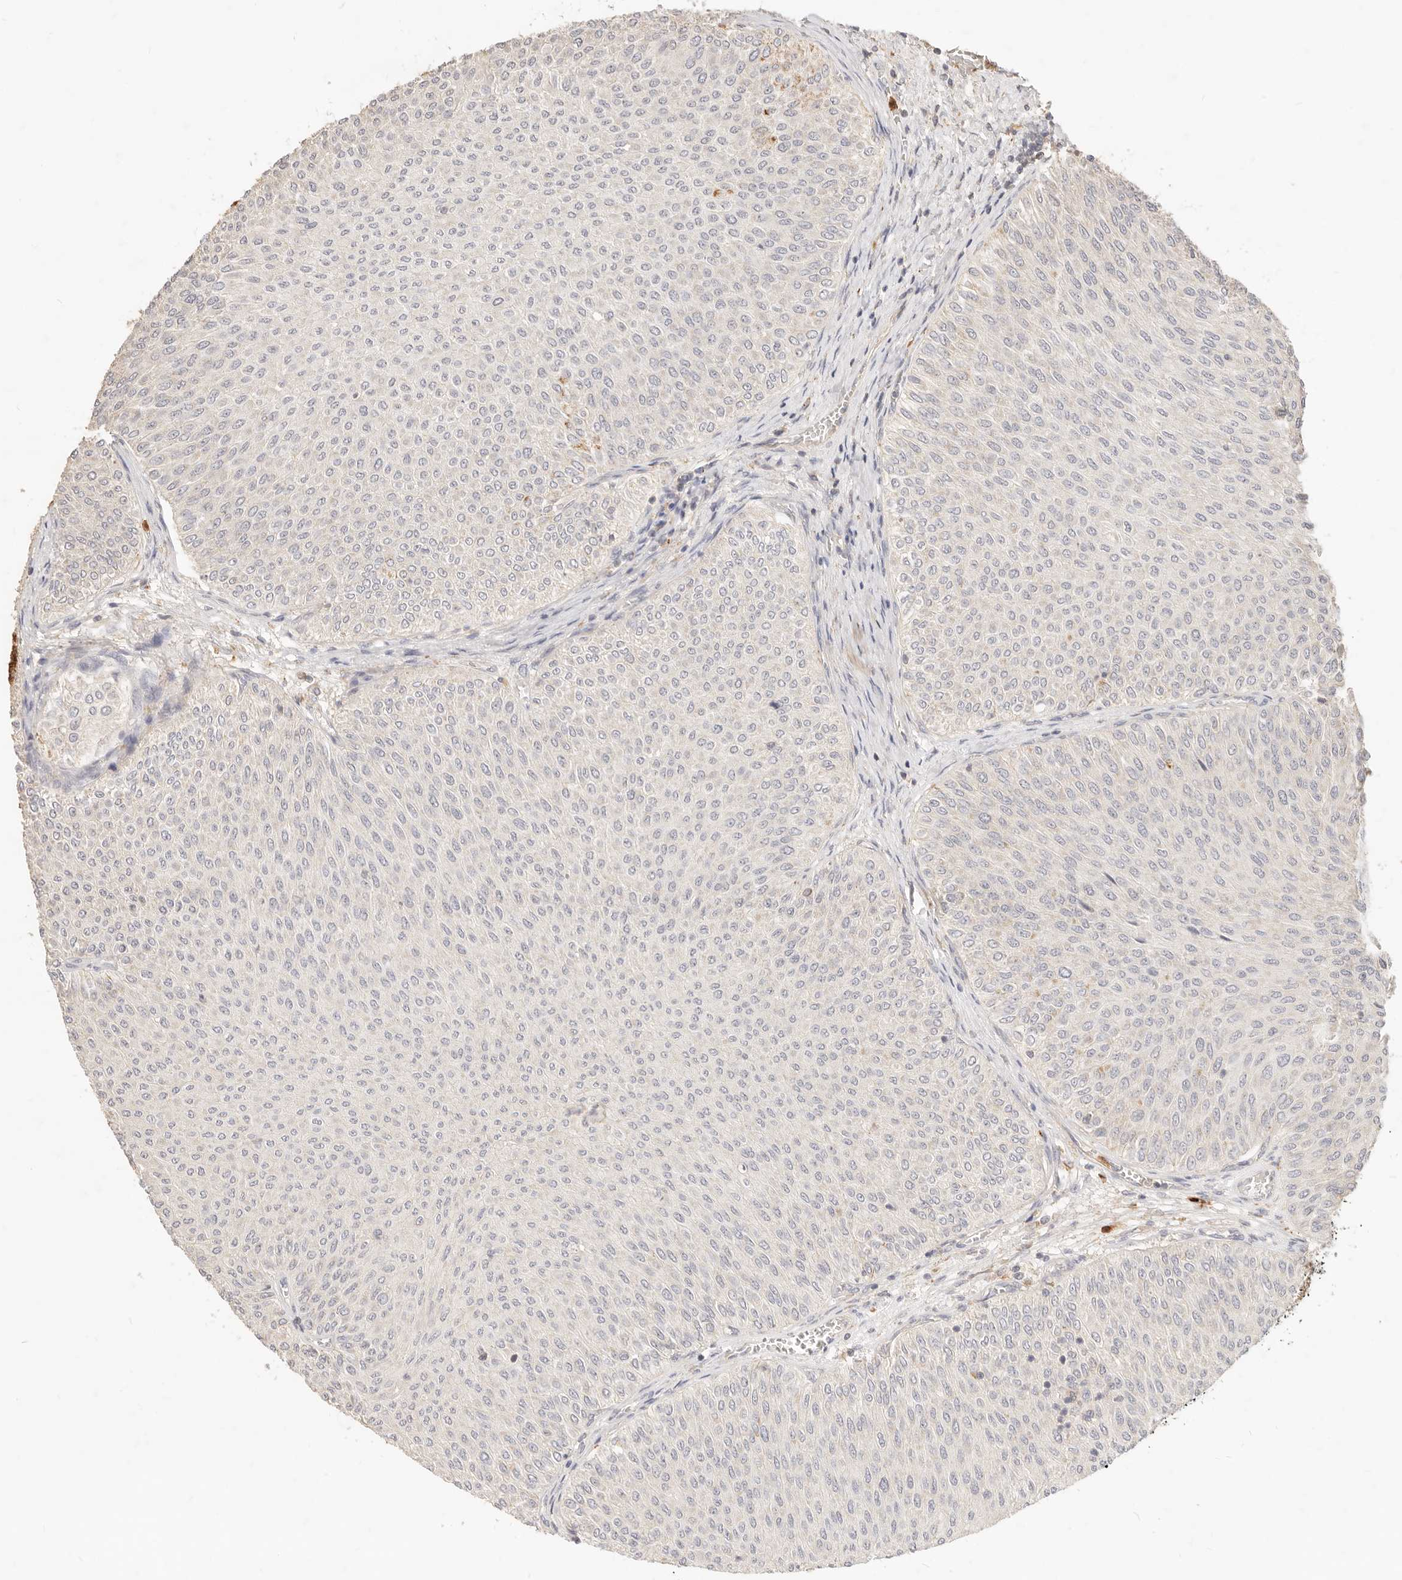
{"staining": {"intensity": "negative", "quantity": "none", "location": "none"}, "tissue": "urothelial cancer", "cell_type": "Tumor cells", "image_type": "cancer", "snomed": [{"axis": "morphology", "description": "Urothelial carcinoma, Low grade"}, {"axis": "topography", "description": "Urinary bladder"}], "caption": "High power microscopy micrograph of an IHC image of low-grade urothelial carcinoma, revealing no significant positivity in tumor cells.", "gene": "TMTC2", "patient": {"sex": "male", "age": 78}}